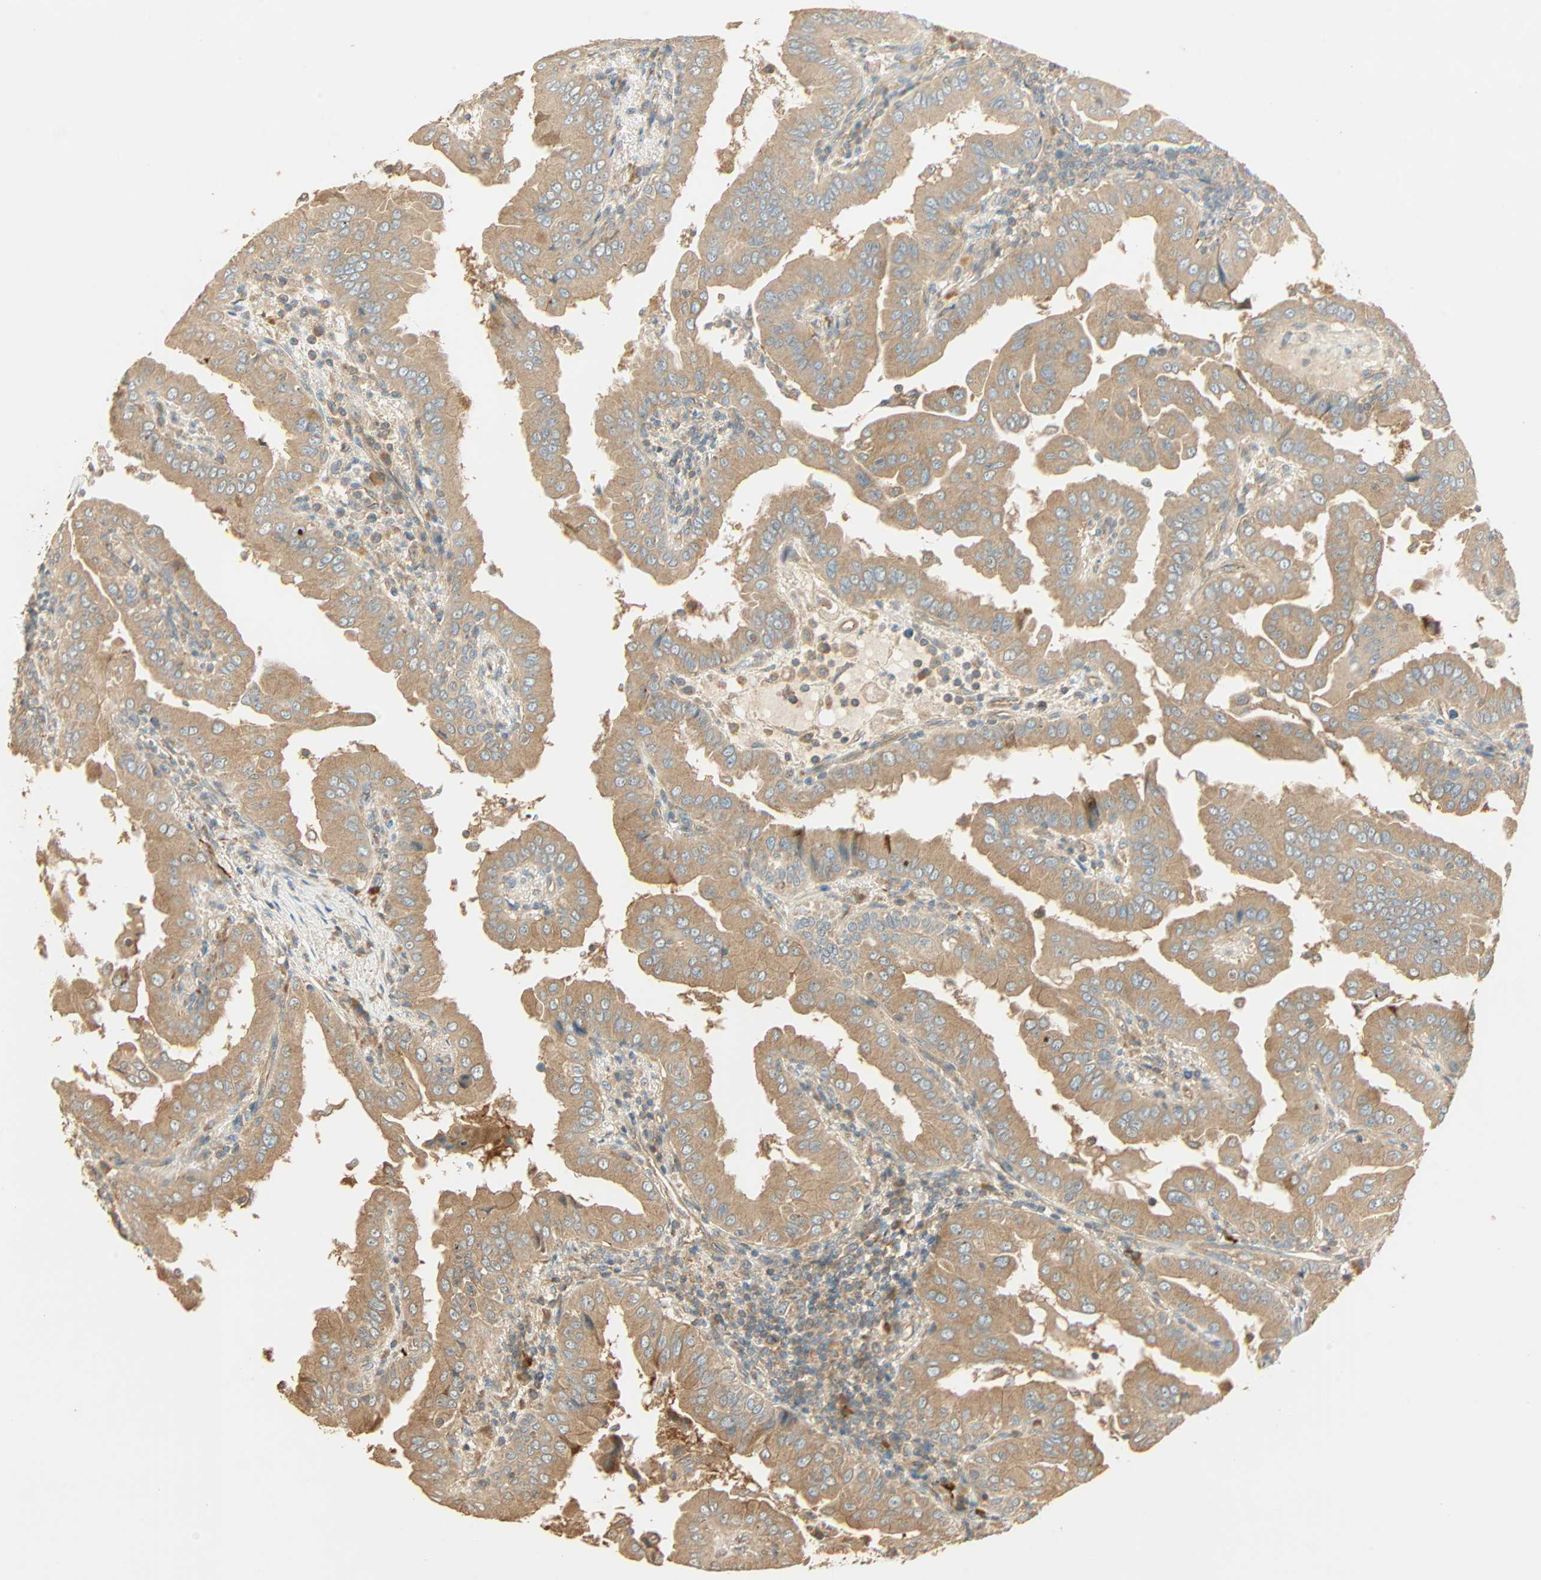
{"staining": {"intensity": "moderate", "quantity": ">75%", "location": "cytoplasmic/membranous"}, "tissue": "thyroid cancer", "cell_type": "Tumor cells", "image_type": "cancer", "snomed": [{"axis": "morphology", "description": "Papillary adenocarcinoma, NOS"}, {"axis": "topography", "description": "Thyroid gland"}], "caption": "Immunohistochemistry (IHC) (DAB) staining of human thyroid cancer reveals moderate cytoplasmic/membranous protein staining in about >75% of tumor cells.", "gene": "GALK1", "patient": {"sex": "male", "age": 33}}